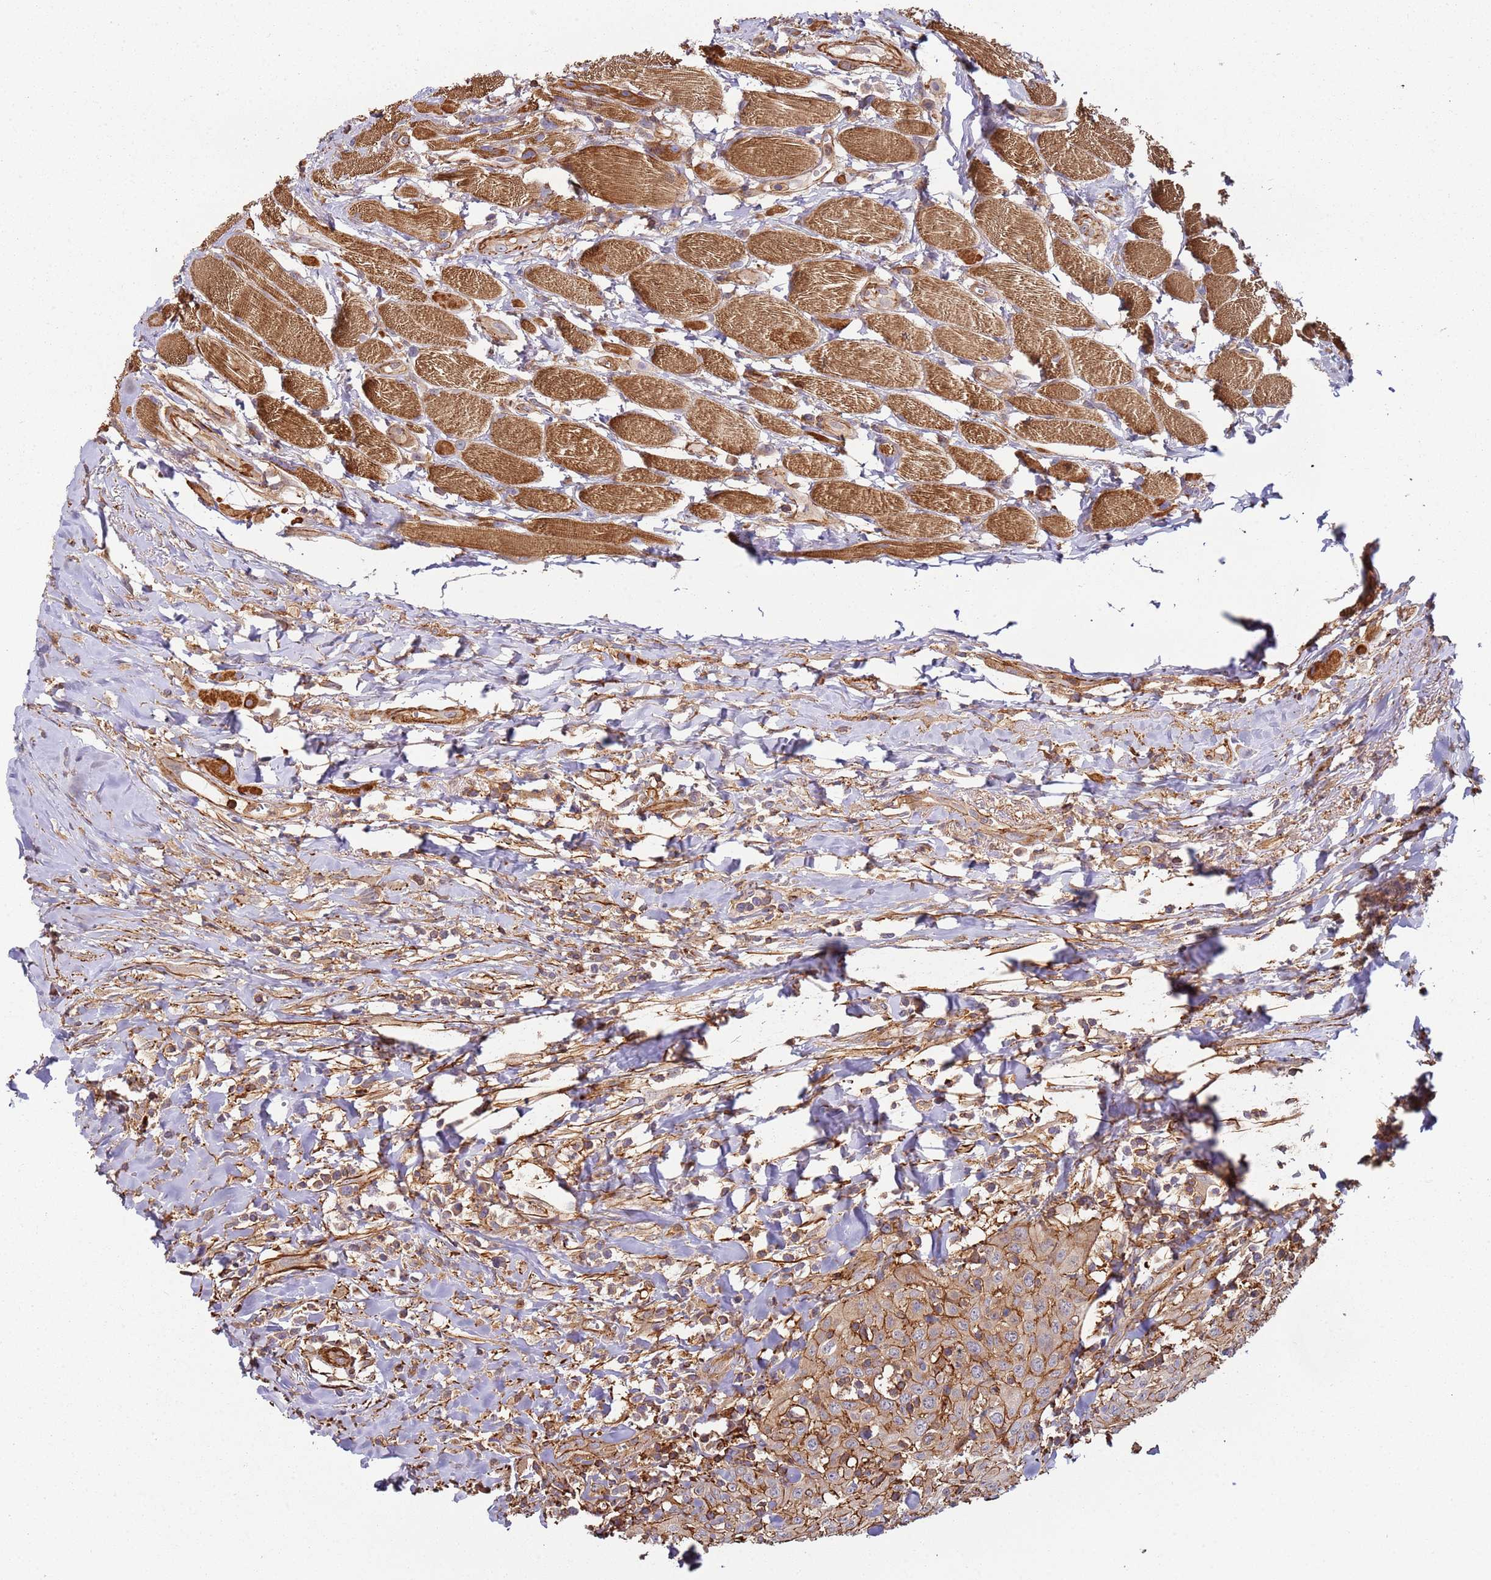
{"staining": {"intensity": "moderate", "quantity": "25%-75%", "location": "cytoplasmic/membranous"}, "tissue": "head and neck cancer", "cell_type": "Tumor cells", "image_type": "cancer", "snomed": [{"axis": "morphology", "description": "Normal tissue, NOS"}, {"axis": "morphology", "description": "Squamous cell carcinoma, NOS"}, {"axis": "topography", "description": "Oral tissue"}, {"axis": "topography", "description": "Head-Neck"}], "caption": "Immunohistochemistry staining of squamous cell carcinoma (head and neck), which demonstrates medium levels of moderate cytoplasmic/membranous staining in about 25%-75% of tumor cells indicating moderate cytoplasmic/membranous protein expression. The staining was performed using DAB (3,3'-diaminobenzidine) (brown) for protein detection and nuclei were counterstained in hematoxylin (blue).", "gene": "CYP2U1", "patient": {"sex": "female", "age": 70}}